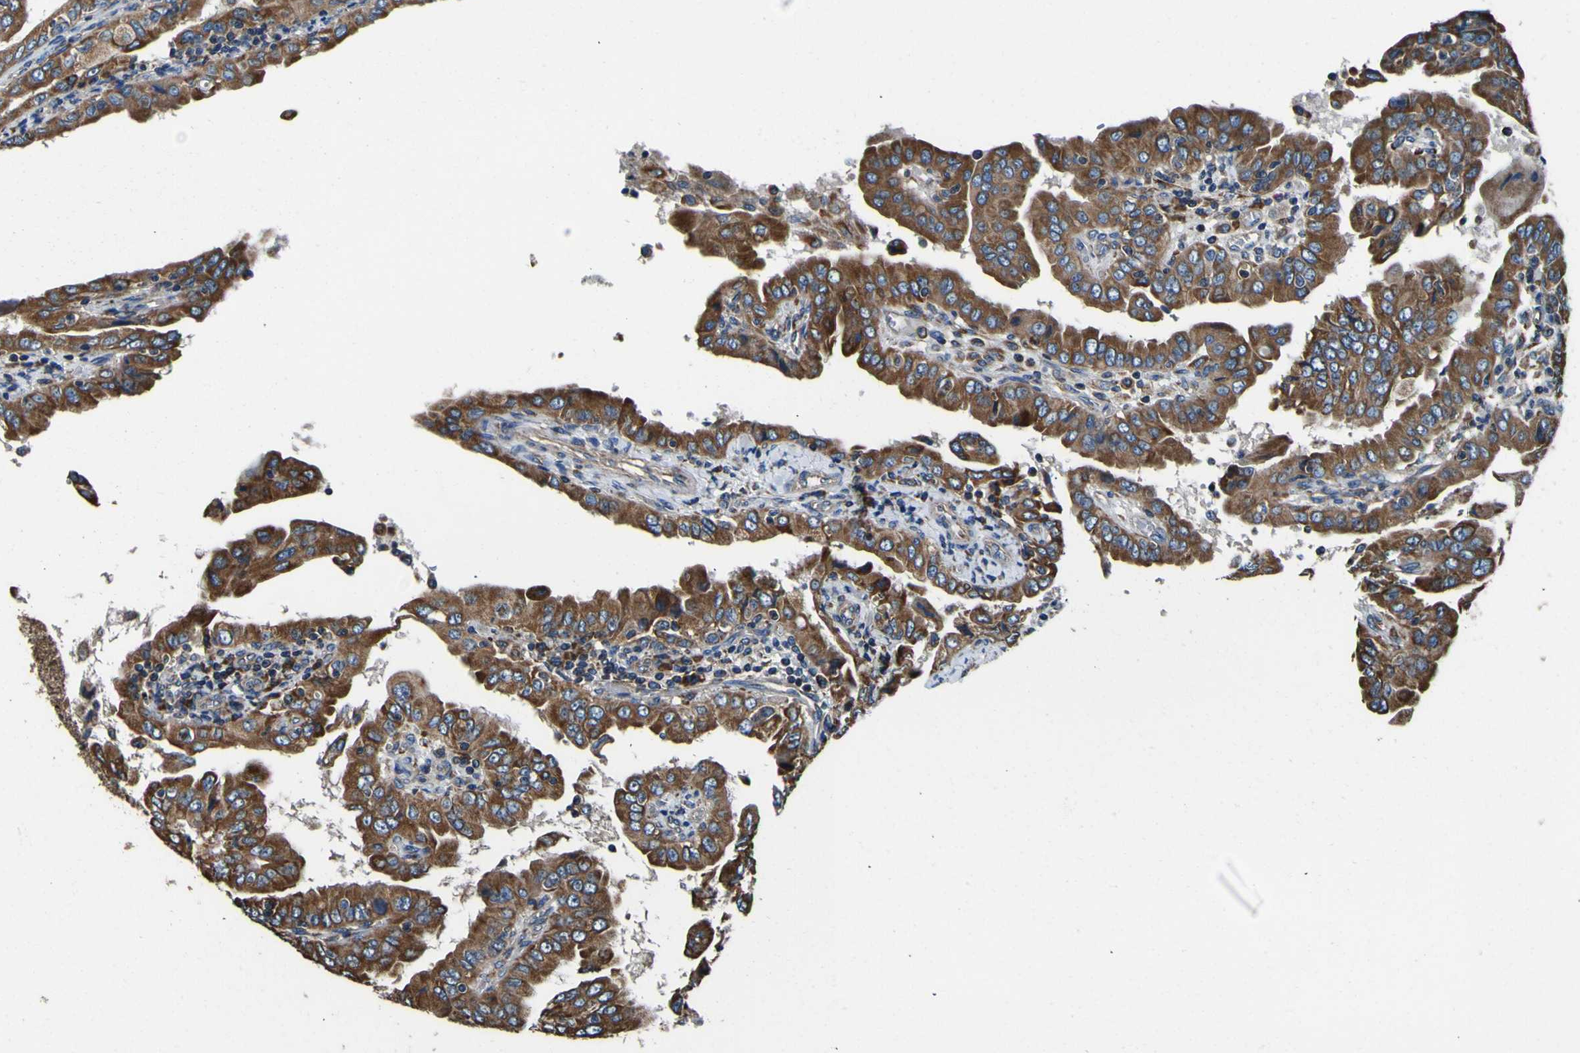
{"staining": {"intensity": "moderate", "quantity": ">75%", "location": "cytoplasmic/membranous"}, "tissue": "thyroid cancer", "cell_type": "Tumor cells", "image_type": "cancer", "snomed": [{"axis": "morphology", "description": "Papillary adenocarcinoma, NOS"}, {"axis": "topography", "description": "Thyroid gland"}], "caption": "Thyroid cancer stained with IHC exhibits moderate cytoplasmic/membranous staining in about >75% of tumor cells.", "gene": "INPP5A", "patient": {"sex": "male", "age": 33}}